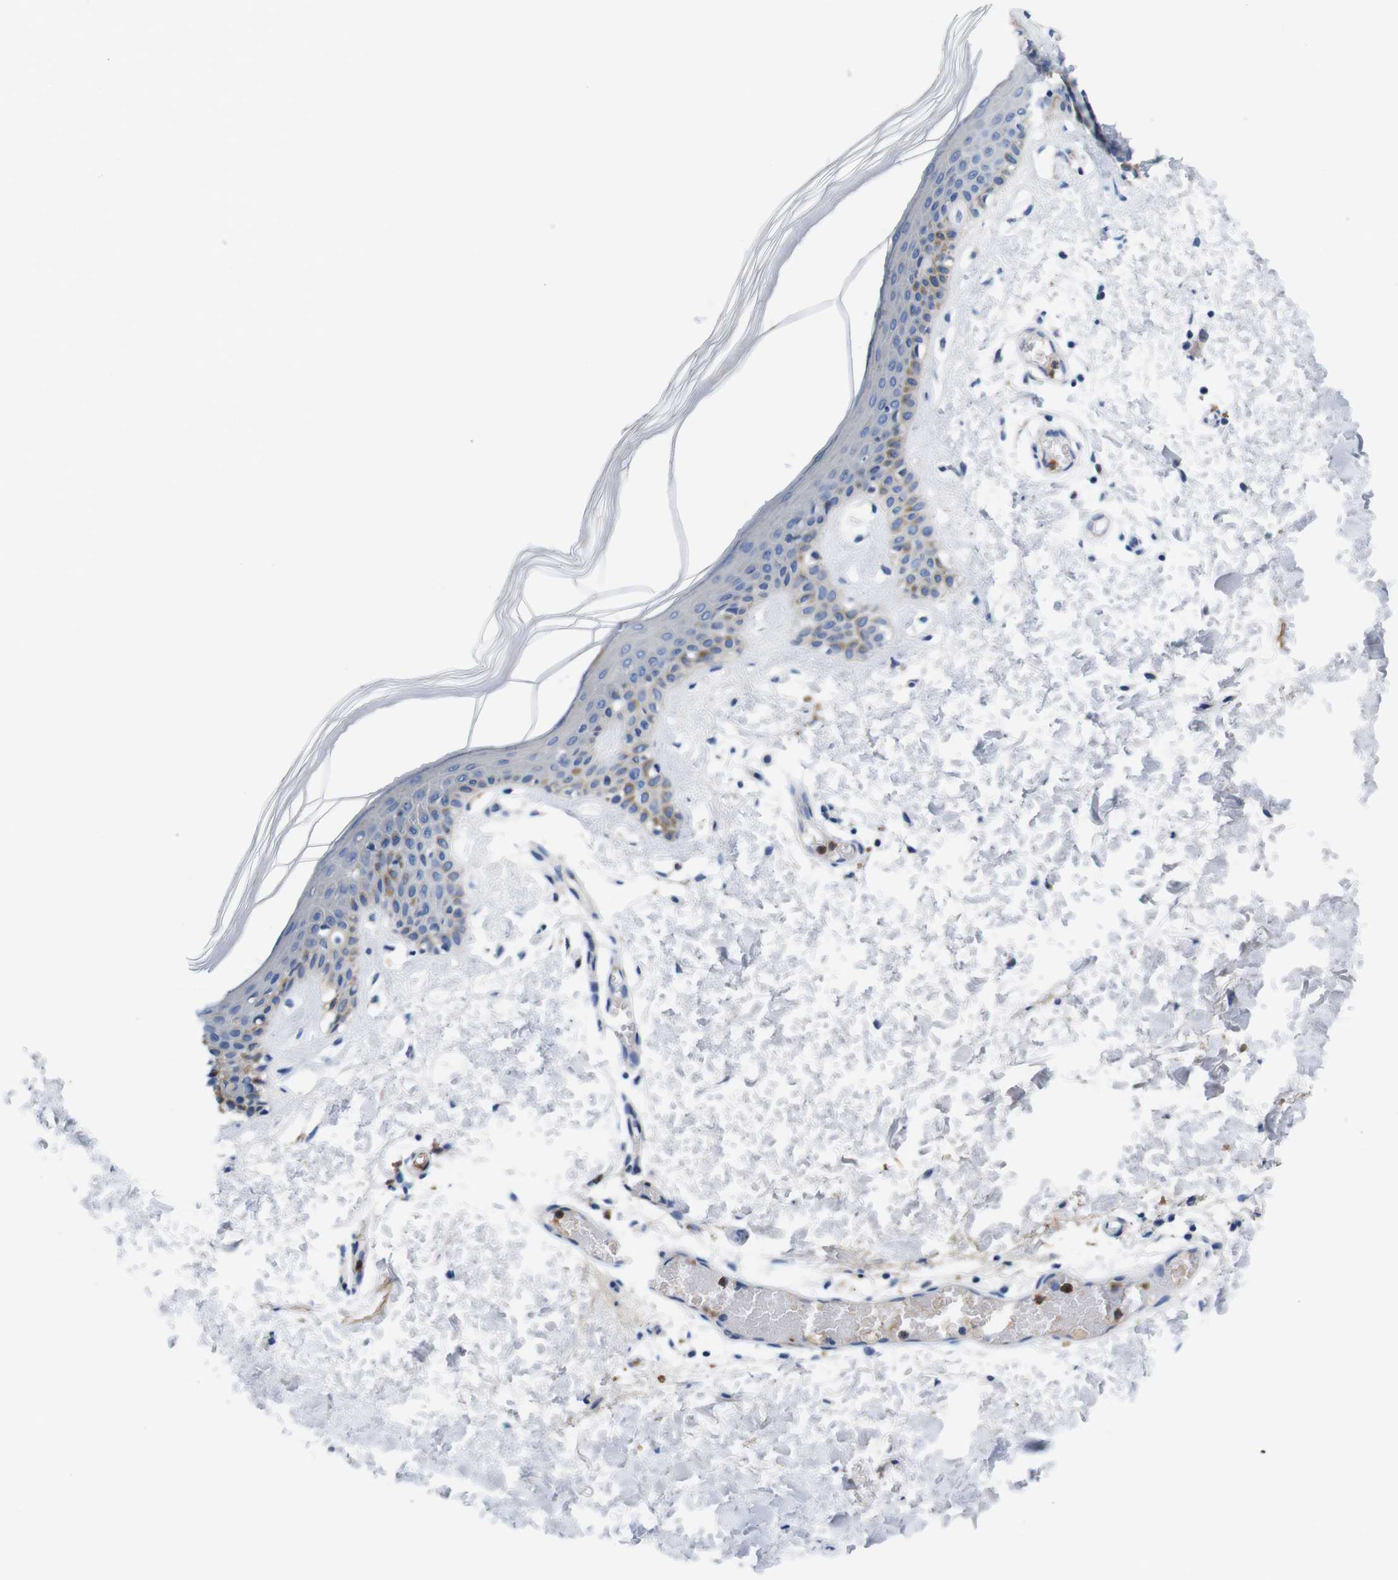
{"staining": {"intensity": "negative", "quantity": "none", "location": "none"}, "tissue": "skin", "cell_type": "Fibroblasts", "image_type": "normal", "snomed": [{"axis": "morphology", "description": "Normal tissue, NOS"}, {"axis": "topography", "description": "Skin"}], "caption": "The immunohistochemistry (IHC) image has no significant staining in fibroblasts of skin.", "gene": "C1RL", "patient": {"sex": "male", "age": 53}}